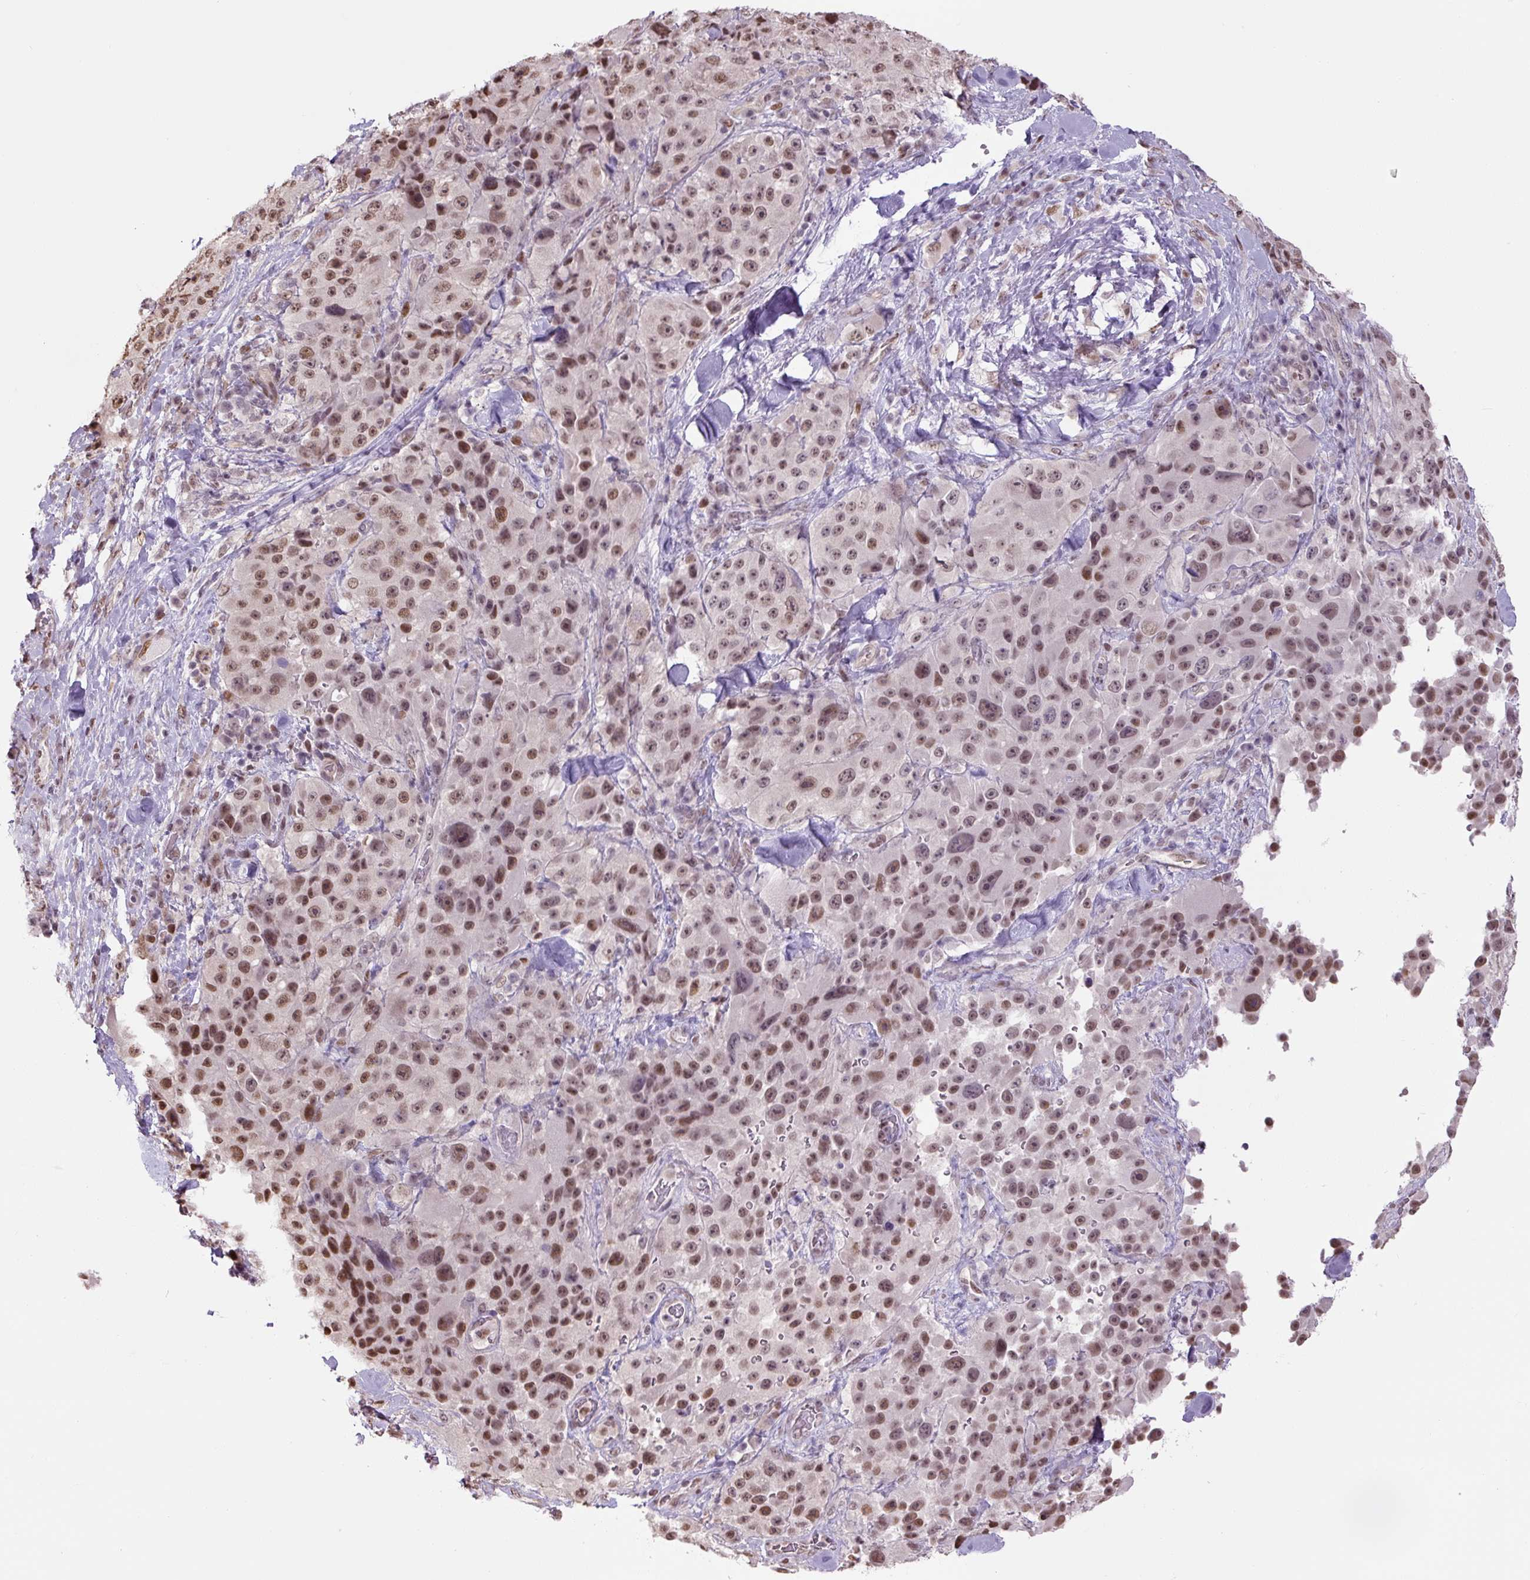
{"staining": {"intensity": "moderate", "quantity": ">75%", "location": "nuclear"}, "tissue": "melanoma", "cell_type": "Tumor cells", "image_type": "cancer", "snomed": [{"axis": "morphology", "description": "Malignant melanoma, Metastatic site"}, {"axis": "topography", "description": "Lymph node"}], "caption": "Immunohistochemical staining of melanoma exhibits moderate nuclear protein positivity in approximately >75% of tumor cells.", "gene": "TCFL5", "patient": {"sex": "male", "age": 62}}